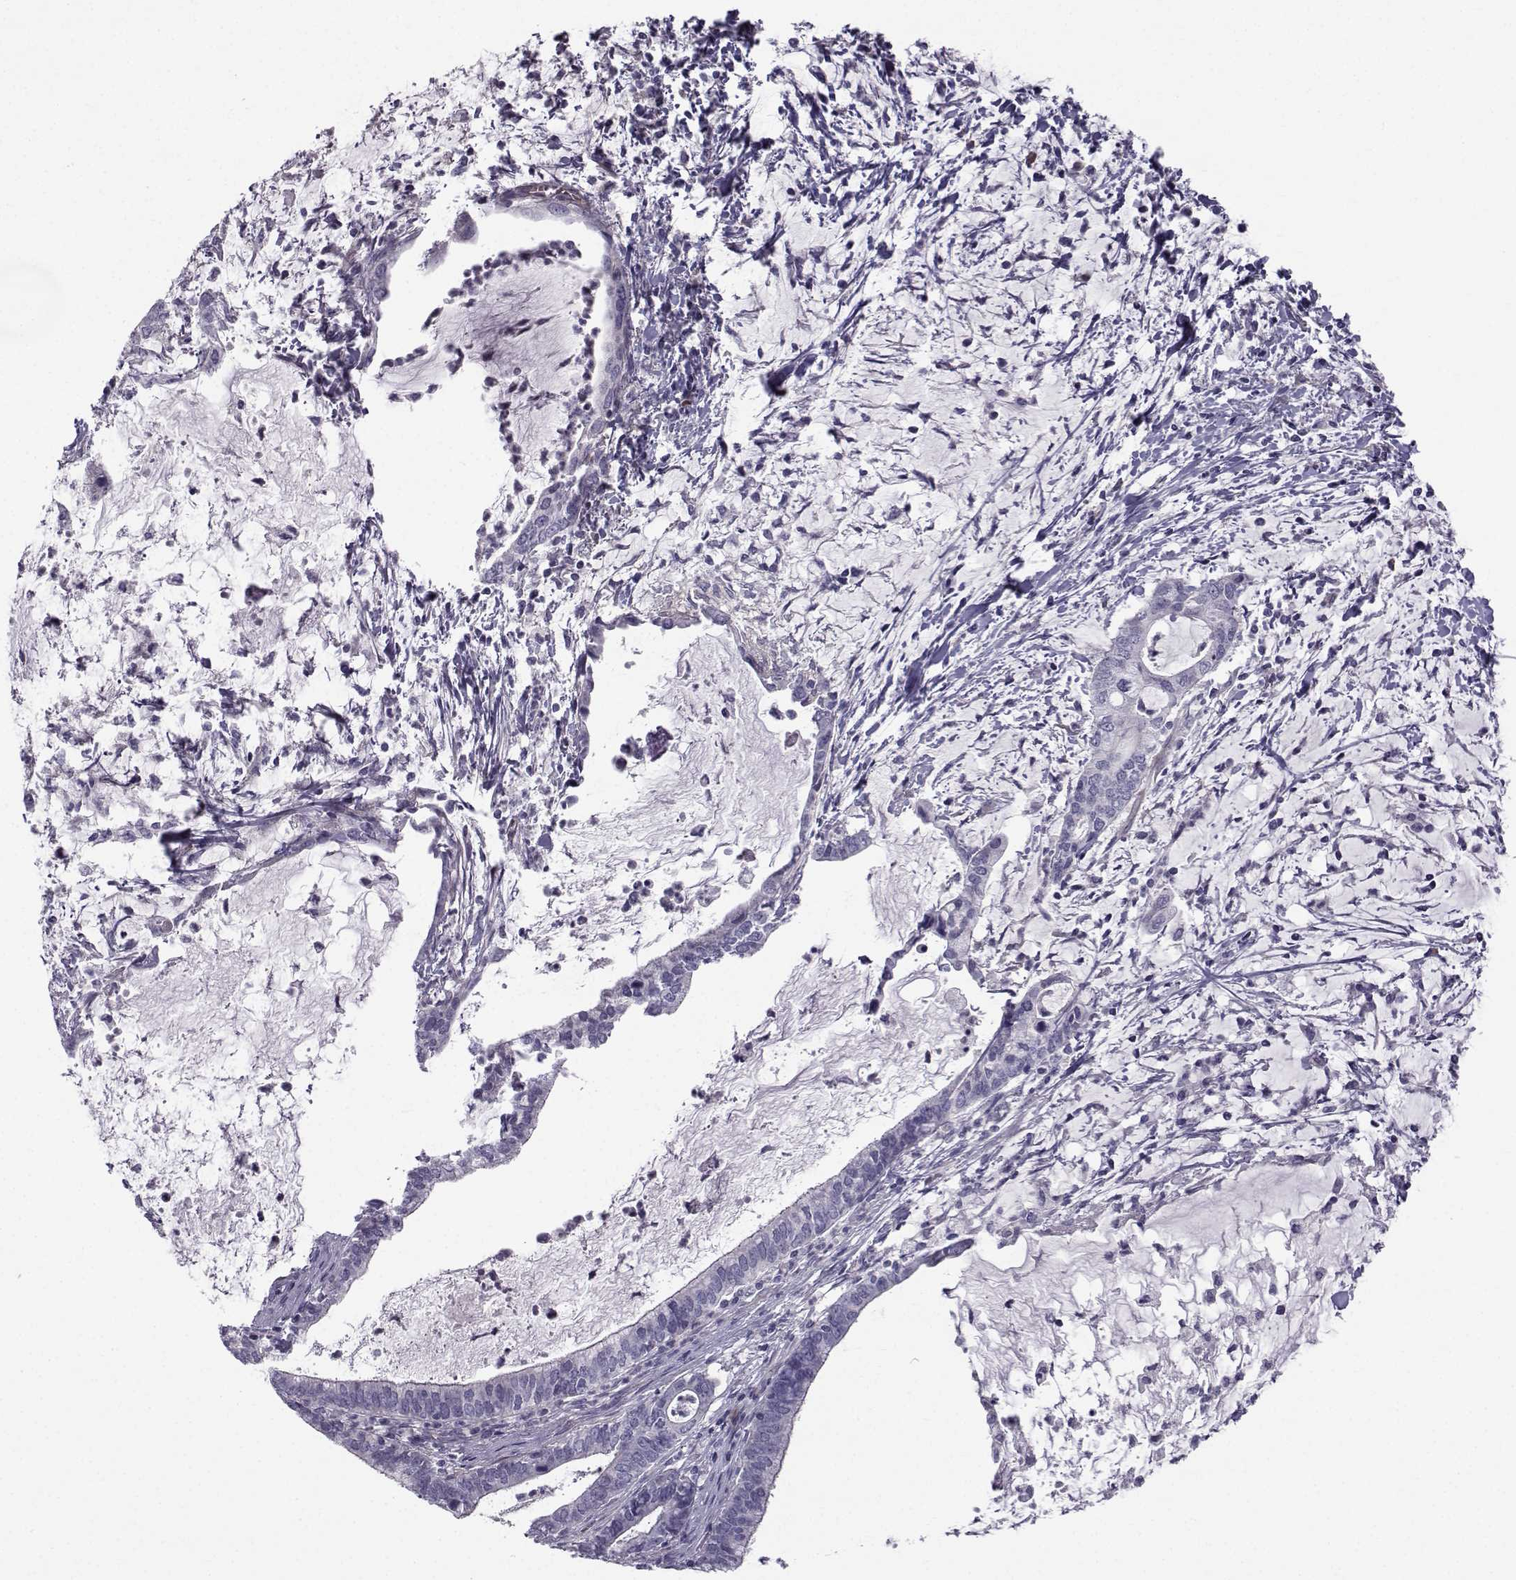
{"staining": {"intensity": "negative", "quantity": "none", "location": "none"}, "tissue": "cervical cancer", "cell_type": "Tumor cells", "image_type": "cancer", "snomed": [{"axis": "morphology", "description": "Adenocarcinoma, NOS"}, {"axis": "topography", "description": "Cervix"}], "caption": "Protein analysis of adenocarcinoma (cervical) displays no significant staining in tumor cells. (DAB (3,3'-diaminobenzidine) immunohistochemistry, high magnification).", "gene": "QPCT", "patient": {"sex": "female", "age": 42}}